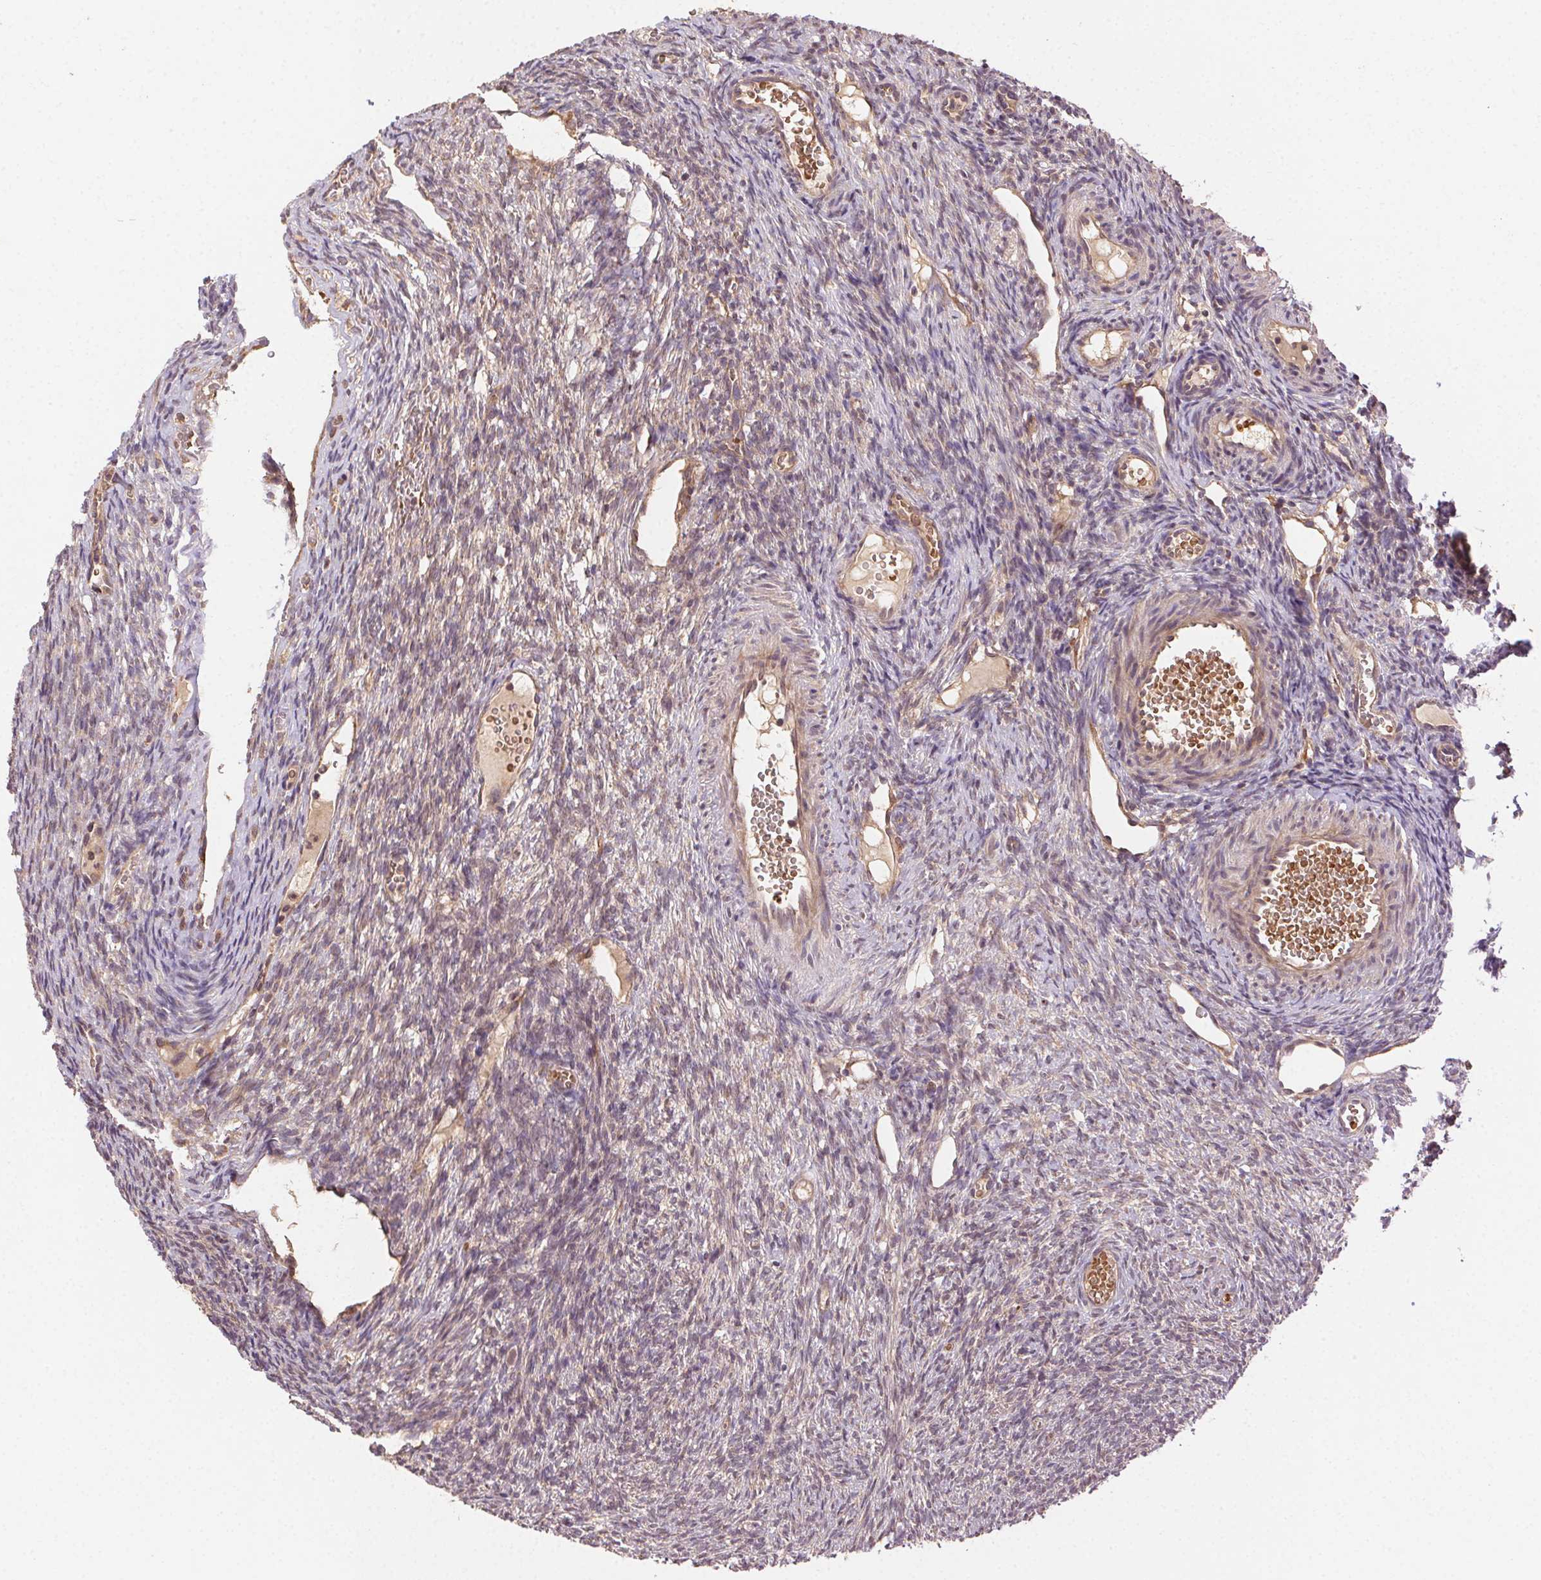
{"staining": {"intensity": "strong", "quantity": "25%-75%", "location": "cytoplasmic/membranous"}, "tissue": "ovary", "cell_type": "Follicle cells", "image_type": "normal", "snomed": [{"axis": "morphology", "description": "Normal tissue, NOS"}, {"axis": "topography", "description": "Ovary"}], "caption": "Protein analysis of normal ovary shows strong cytoplasmic/membranous expression in about 25%-75% of follicle cells.", "gene": "KLHL15", "patient": {"sex": "female", "age": 34}}